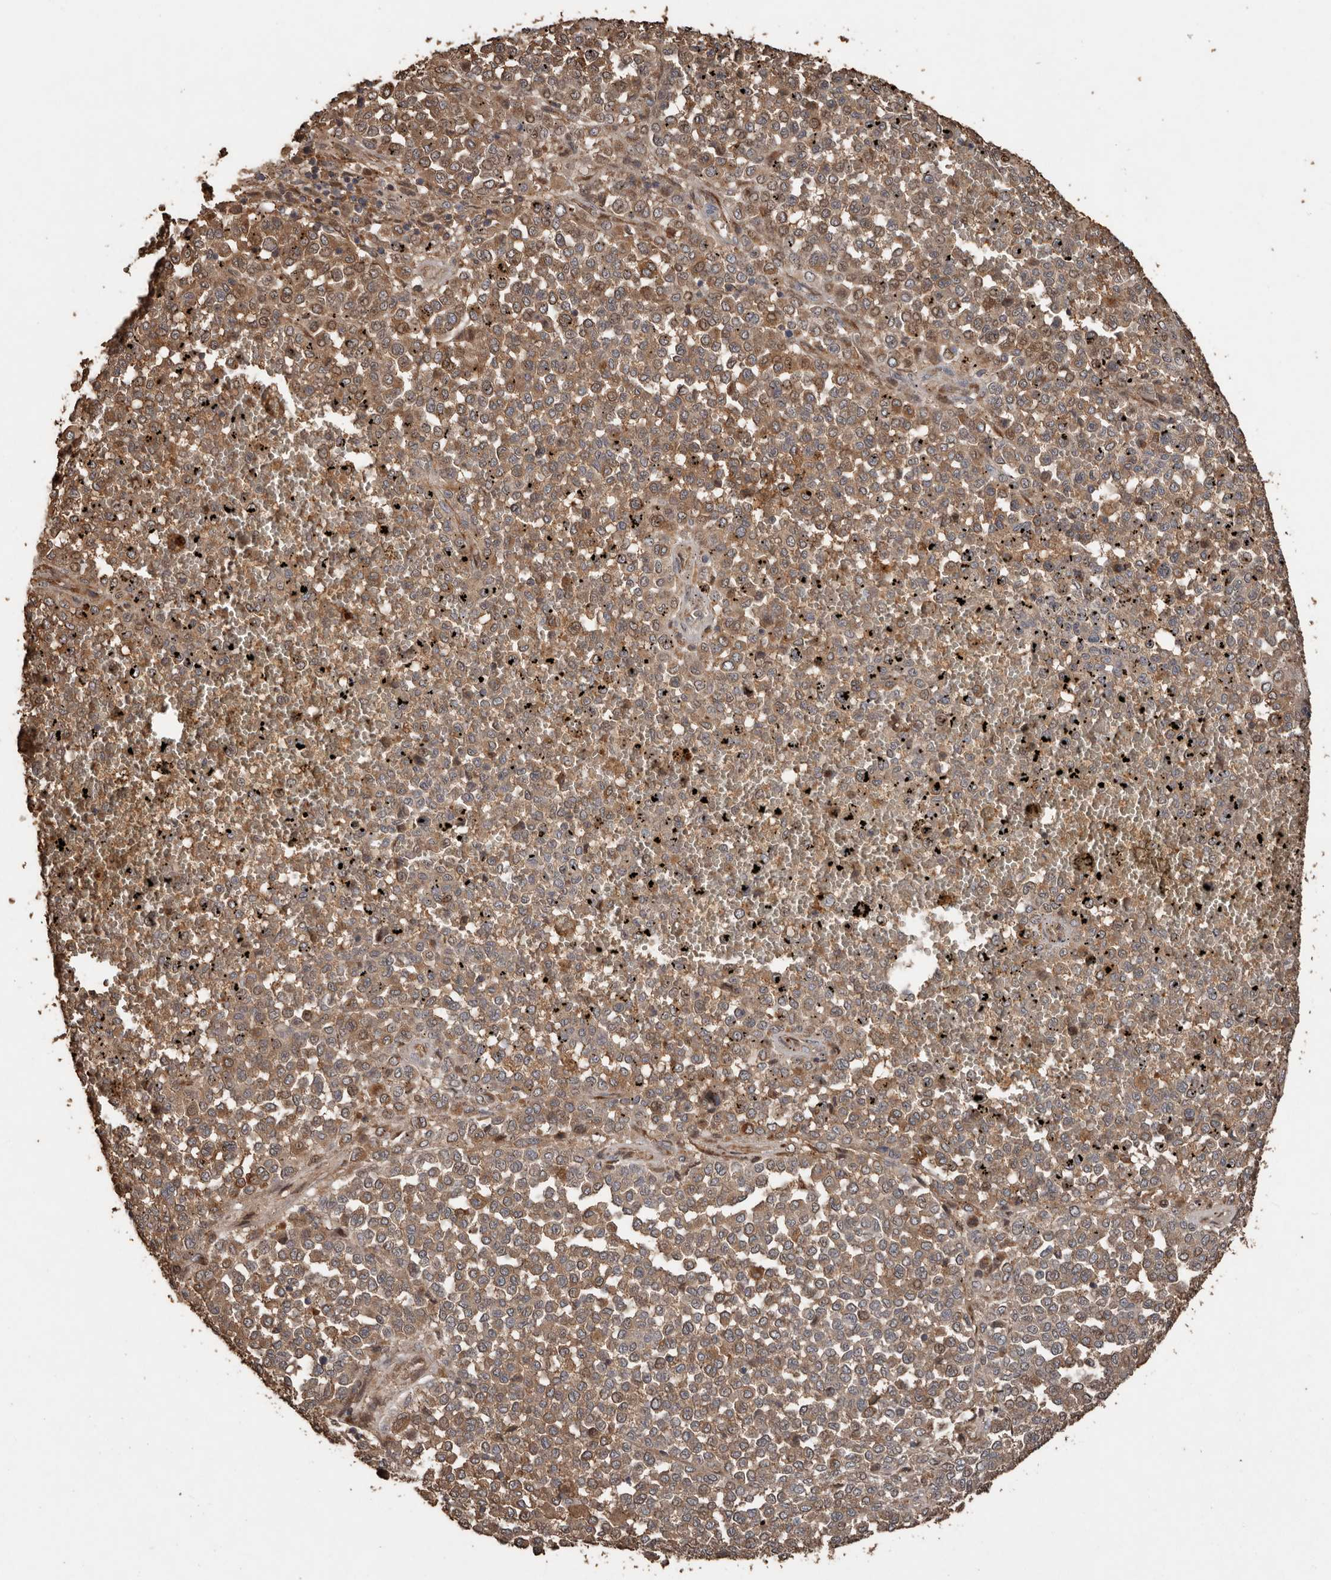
{"staining": {"intensity": "moderate", "quantity": ">75%", "location": "cytoplasmic/membranous"}, "tissue": "melanoma", "cell_type": "Tumor cells", "image_type": "cancer", "snomed": [{"axis": "morphology", "description": "Malignant melanoma, Metastatic site"}, {"axis": "topography", "description": "Pancreas"}], "caption": "A brown stain labels moderate cytoplasmic/membranous staining of a protein in melanoma tumor cells.", "gene": "RANBP17", "patient": {"sex": "female", "age": 30}}